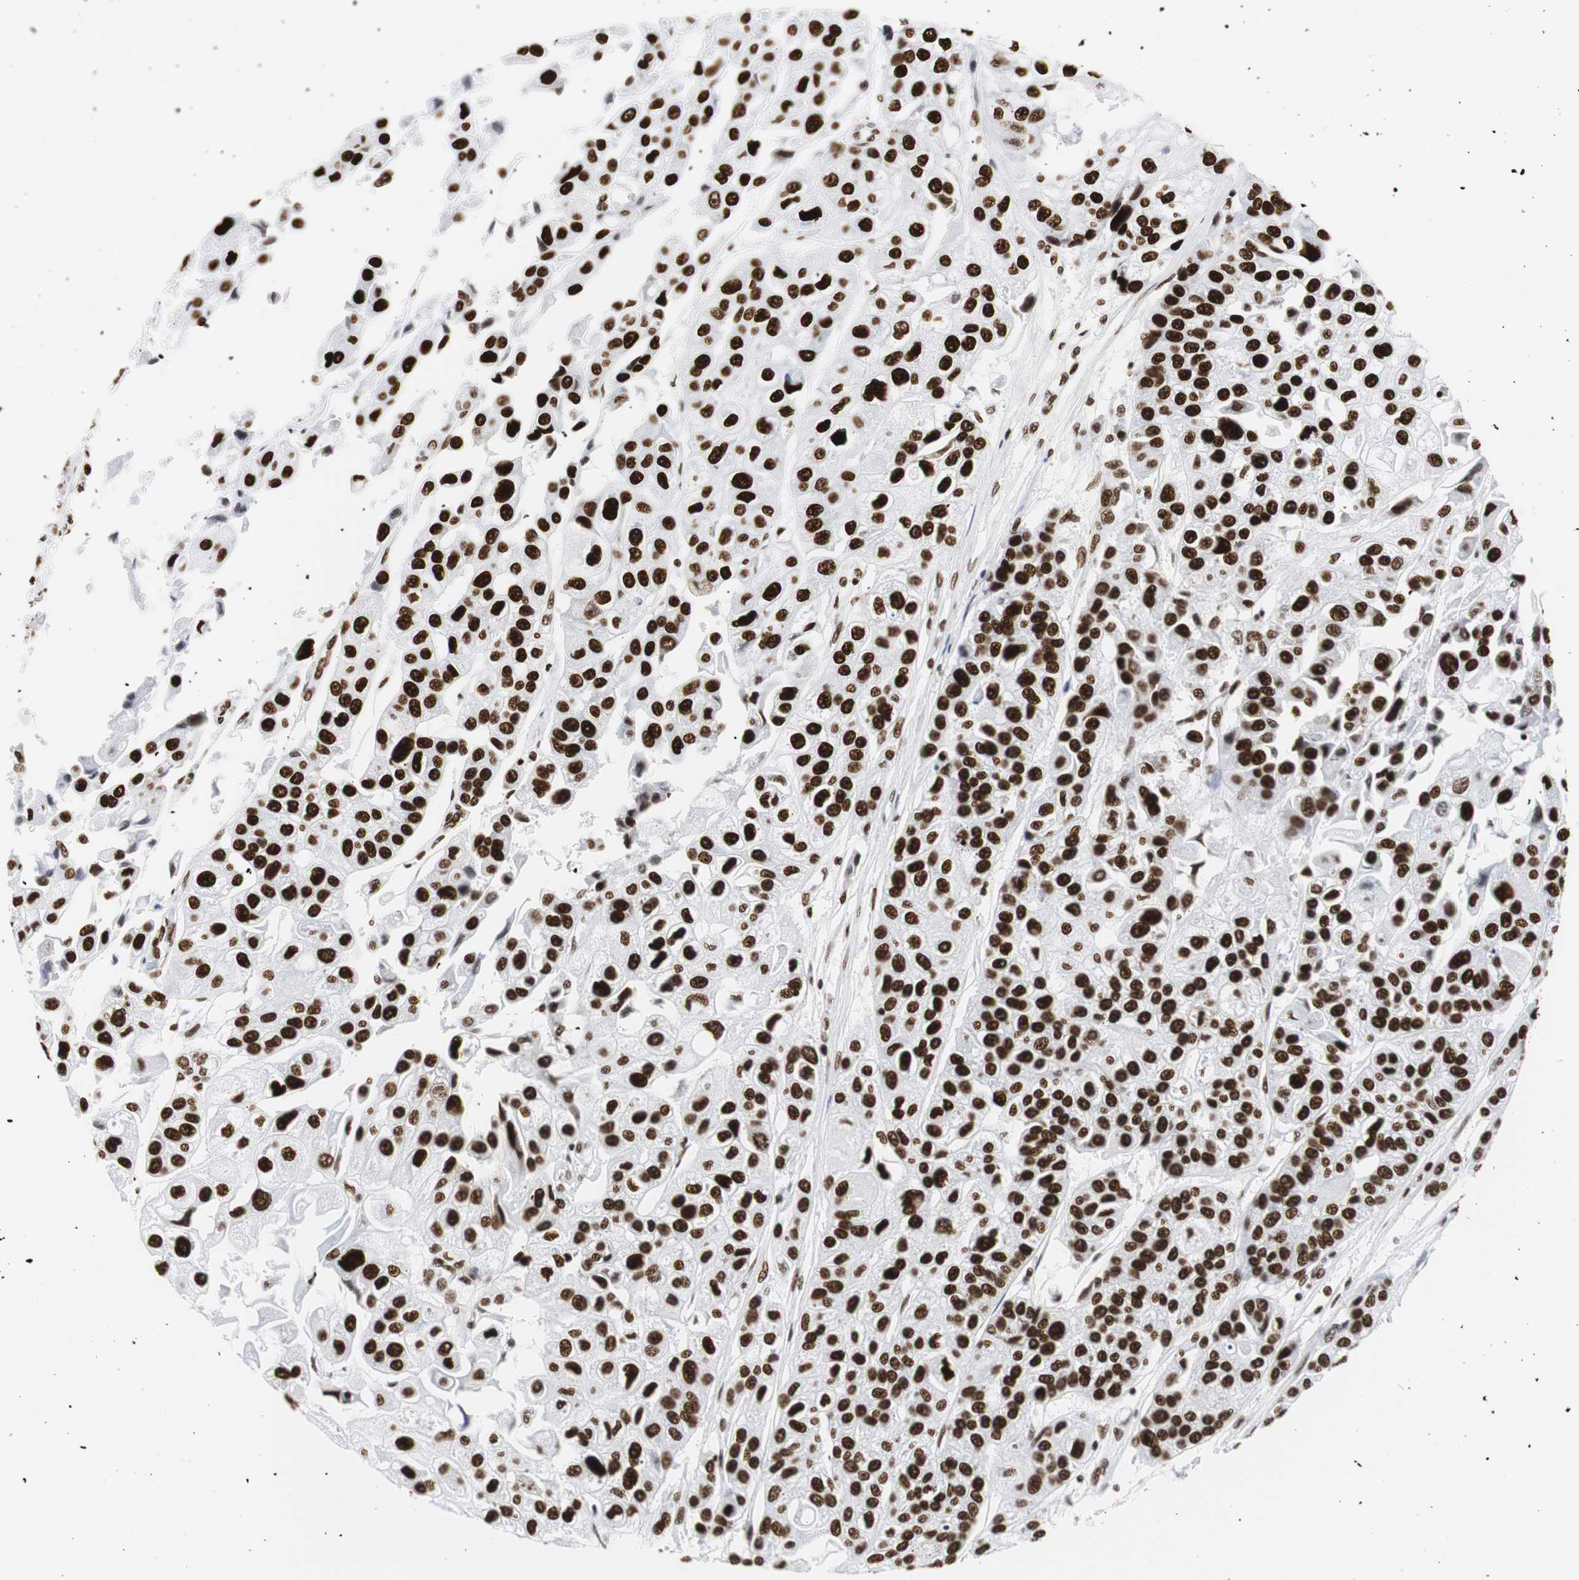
{"staining": {"intensity": "strong", "quantity": ">75%", "location": "nuclear"}, "tissue": "urothelial cancer", "cell_type": "Tumor cells", "image_type": "cancer", "snomed": [{"axis": "morphology", "description": "Urothelial carcinoma, High grade"}, {"axis": "topography", "description": "Urinary bladder"}], "caption": "DAB (3,3'-diaminobenzidine) immunohistochemical staining of human urothelial cancer demonstrates strong nuclear protein positivity in about >75% of tumor cells. The staining is performed using DAB brown chromogen to label protein expression. The nuclei are counter-stained blue using hematoxylin.", "gene": "HNRNPH2", "patient": {"sex": "female", "age": 64}}